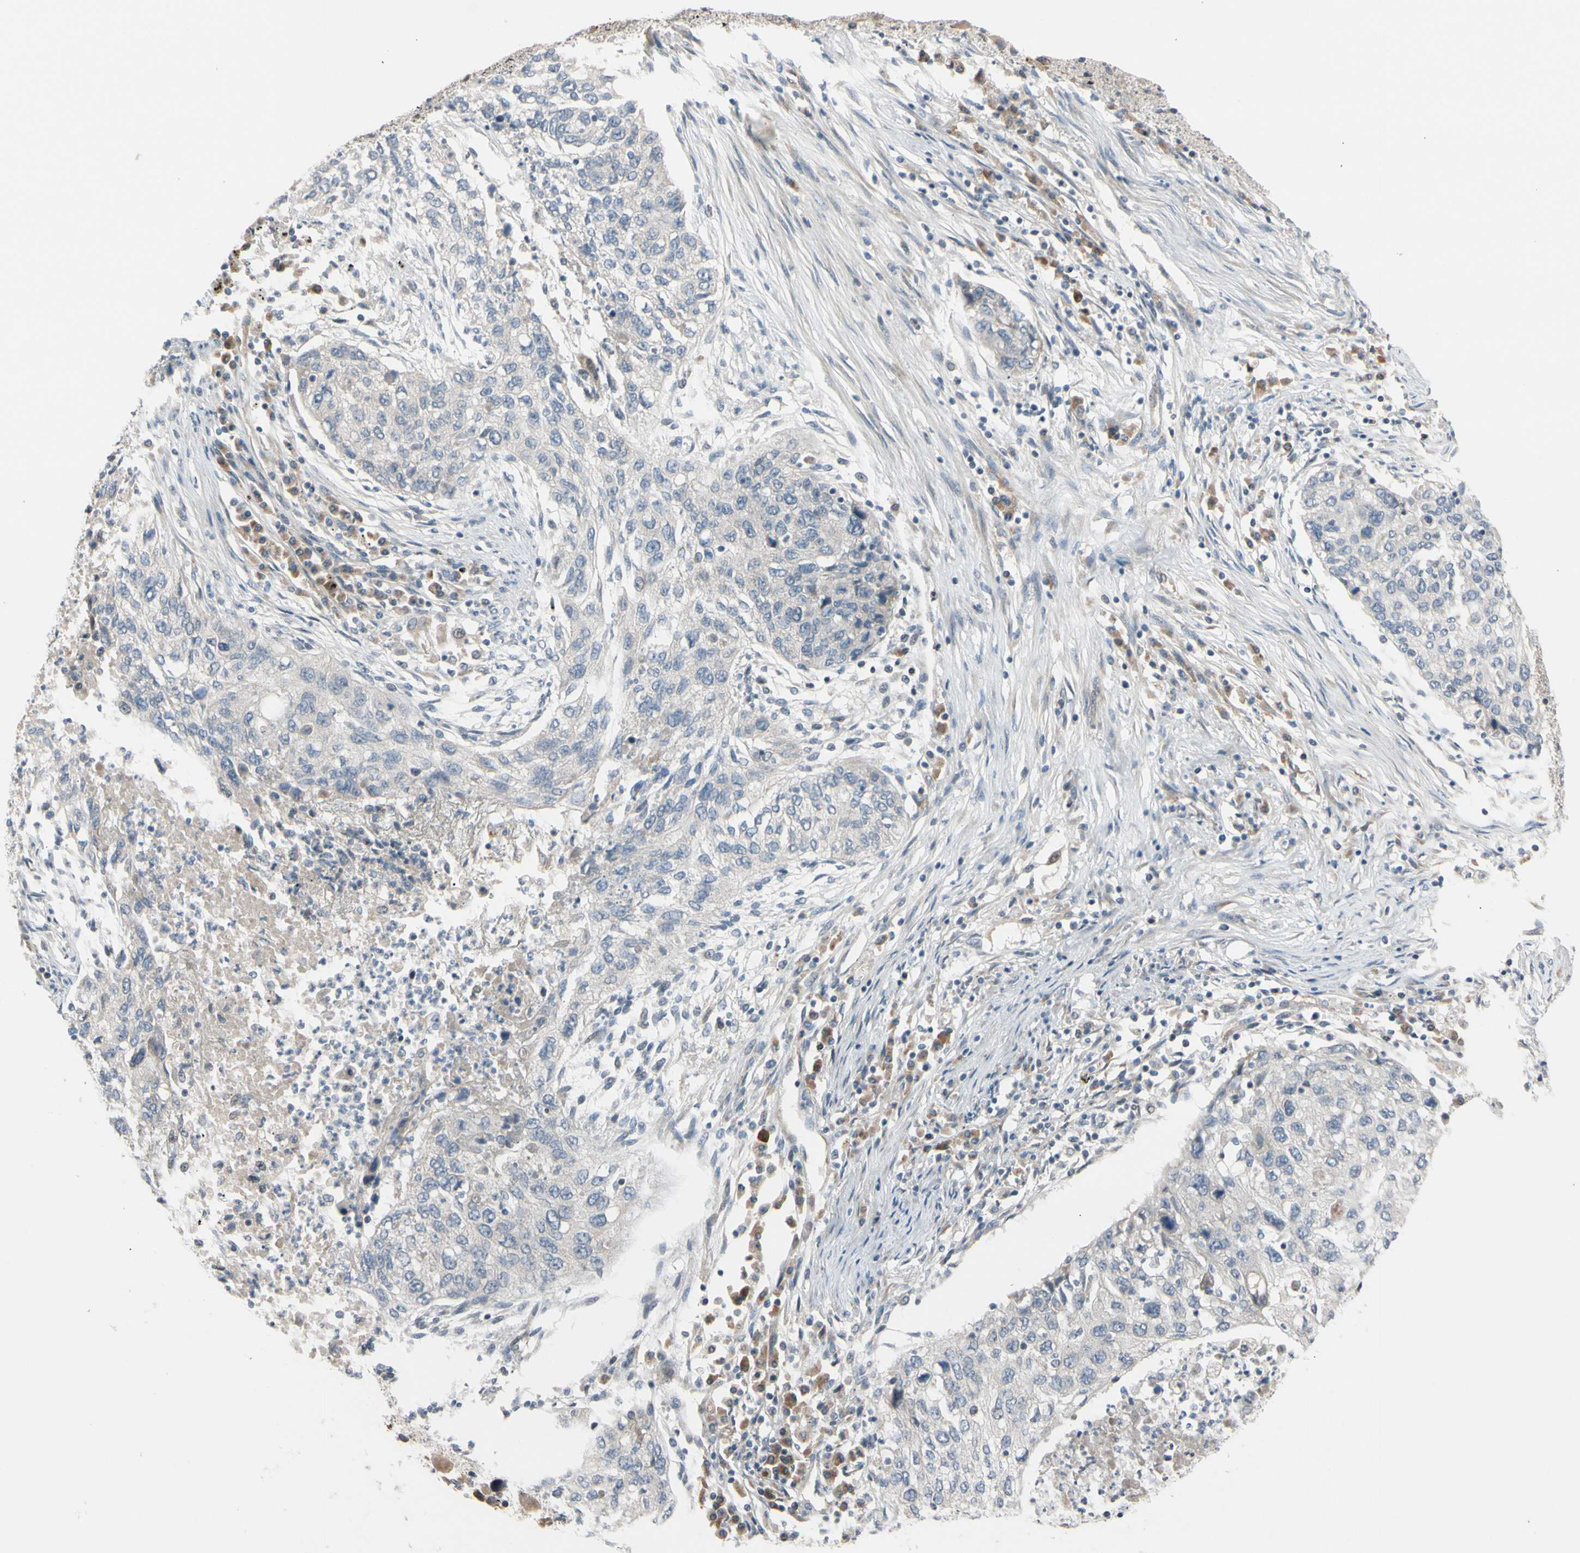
{"staining": {"intensity": "negative", "quantity": "none", "location": "none"}, "tissue": "lung cancer", "cell_type": "Tumor cells", "image_type": "cancer", "snomed": [{"axis": "morphology", "description": "Squamous cell carcinoma, NOS"}, {"axis": "topography", "description": "Lung"}], "caption": "This is a histopathology image of immunohistochemistry staining of lung squamous cell carcinoma, which shows no staining in tumor cells.", "gene": "FGF10", "patient": {"sex": "female", "age": 63}}